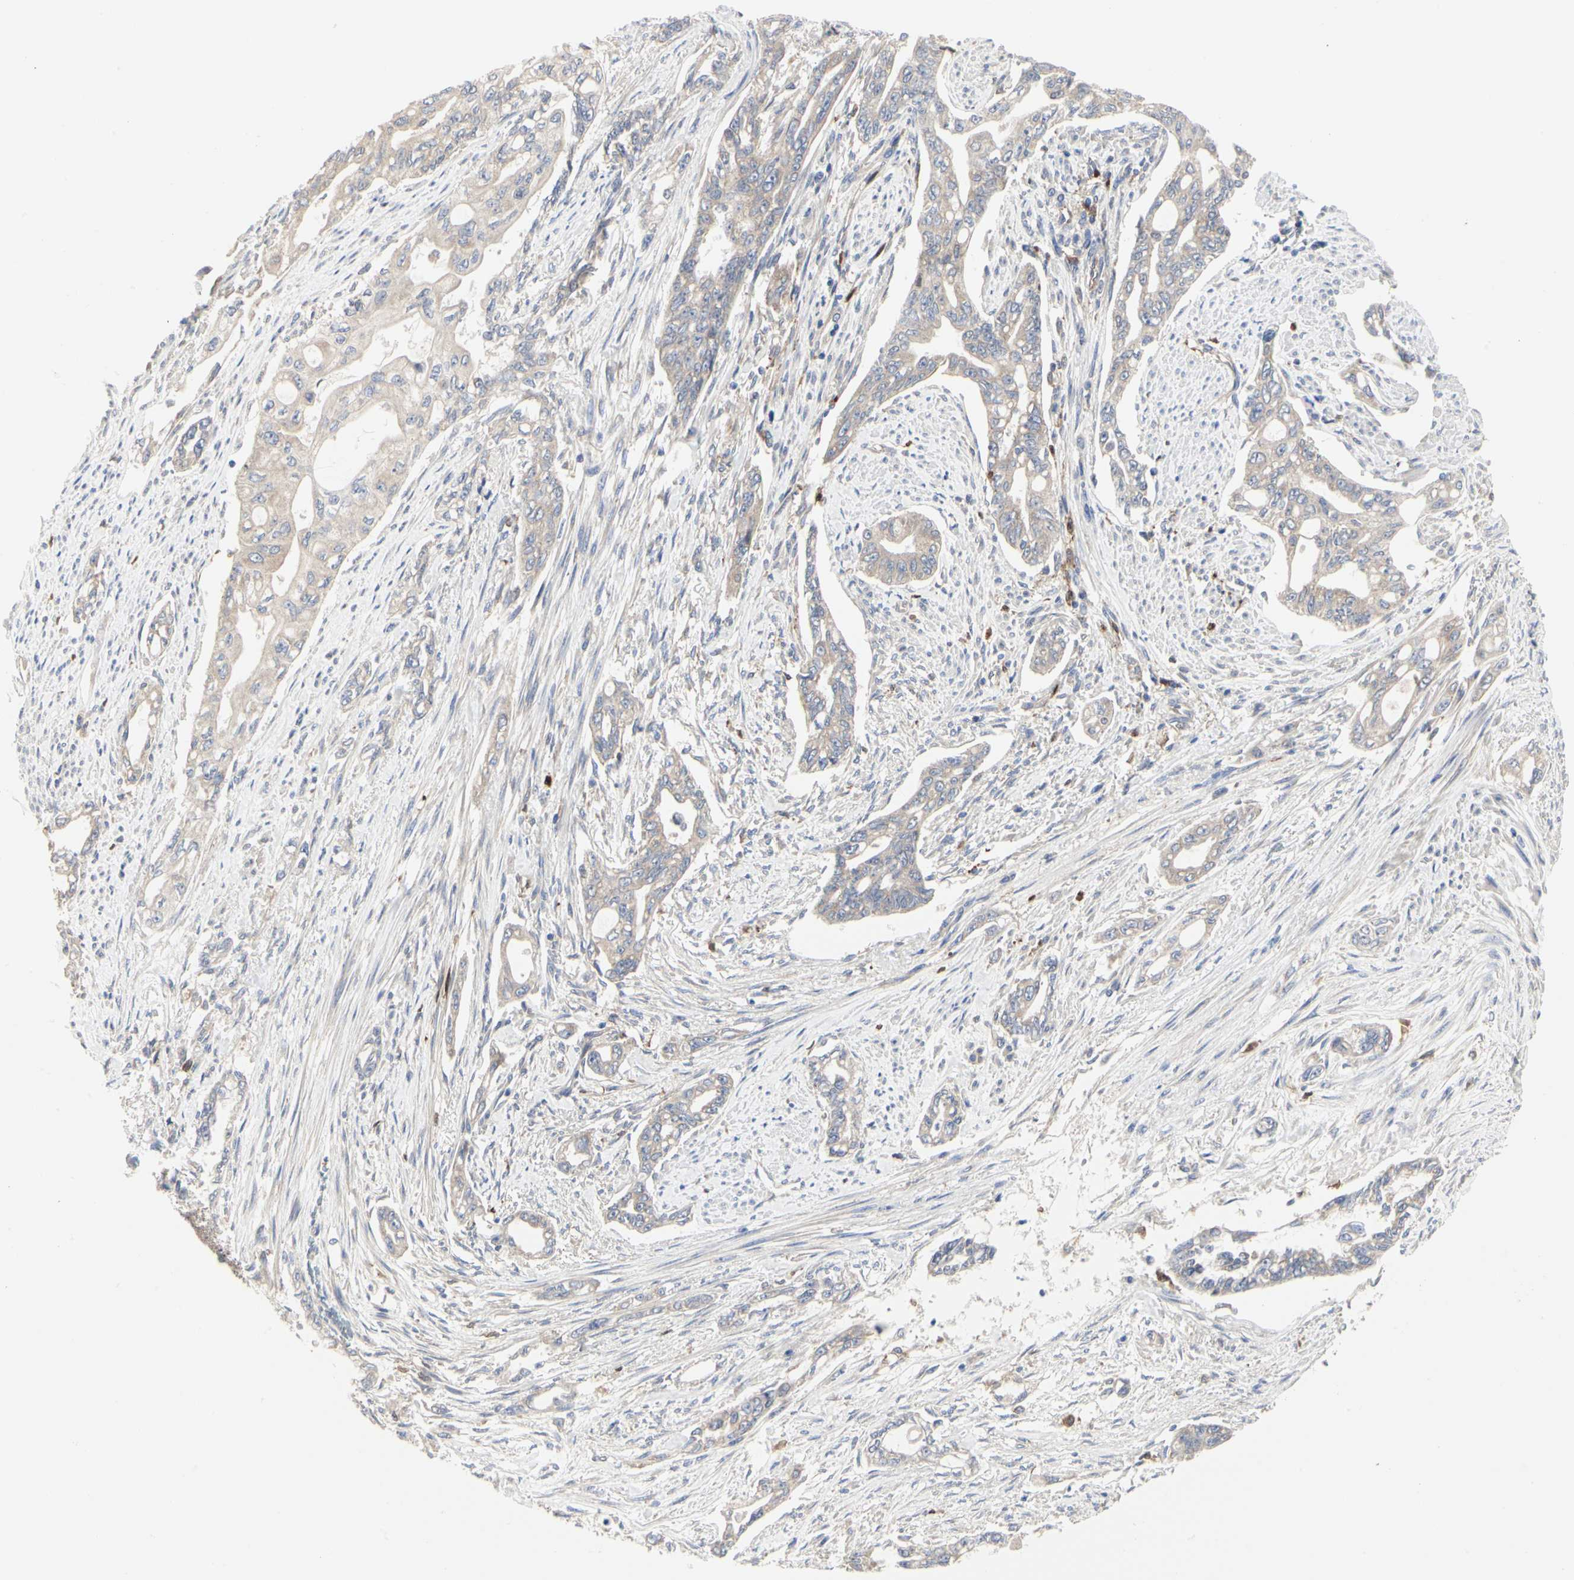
{"staining": {"intensity": "weak", "quantity": ">75%", "location": "cytoplasmic/membranous"}, "tissue": "pancreatic cancer", "cell_type": "Tumor cells", "image_type": "cancer", "snomed": [{"axis": "morphology", "description": "Normal tissue, NOS"}, {"axis": "topography", "description": "Pancreas"}], "caption": "Human pancreatic cancer stained with a brown dye shows weak cytoplasmic/membranous positive expression in approximately >75% of tumor cells.", "gene": "C3orf52", "patient": {"sex": "male", "age": 42}}